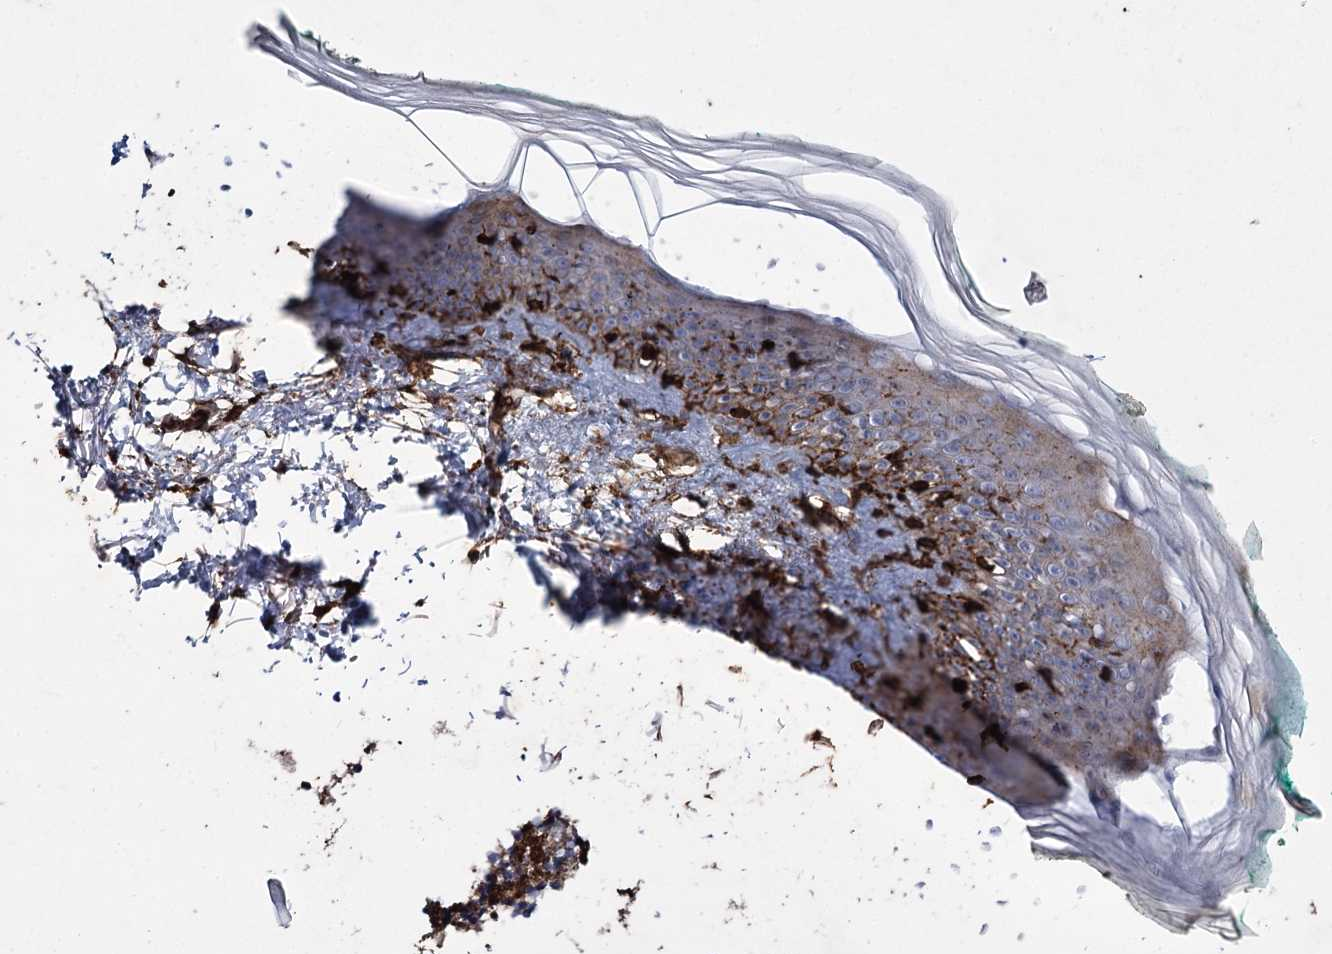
{"staining": {"intensity": "moderate", "quantity": ">75%", "location": "cytoplasmic/membranous"}, "tissue": "skin", "cell_type": "Fibroblasts", "image_type": "normal", "snomed": [{"axis": "morphology", "description": "Normal tissue, NOS"}, {"axis": "topography", "description": "Skin"}], "caption": "Fibroblasts demonstrate moderate cytoplasmic/membranous expression in about >75% of cells in unremarkable skin.", "gene": "DCUN1D4", "patient": {"sex": "male", "age": 62}}